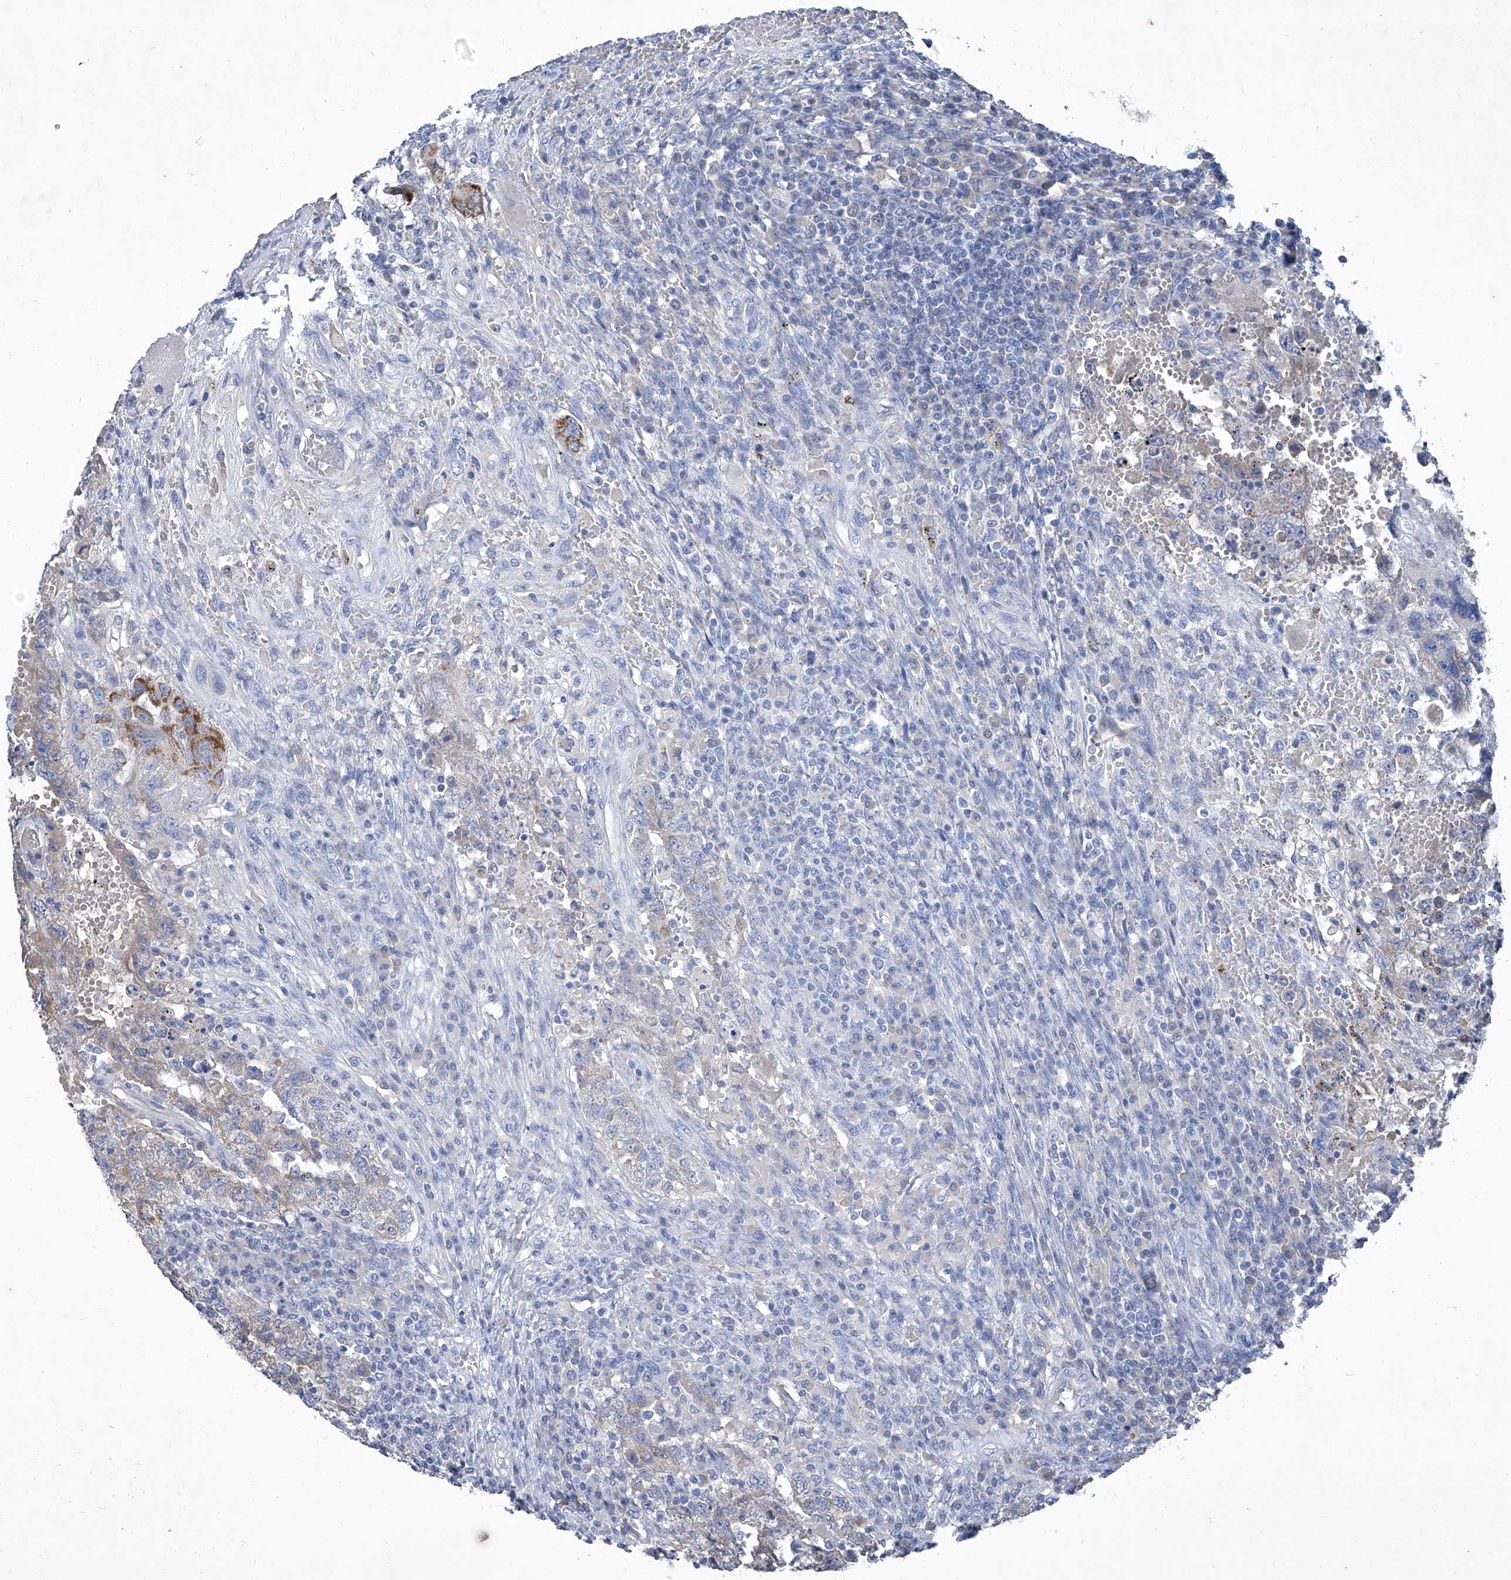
{"staining": {"intensity": "moderate", "quantity": "<25%", "location": "cytoplasmic/membranous"}, "tissue": "testis cancer", "cell_type": "Tumor cells", "image_type": "cancer", "snomed": [{"axis": "morphology", "description": "Carcinoma, Embryonal, NOS"}, {"axis": "topography", "description": "Testis"}], "caption": "Tumor cells exhibit moderate cytoplasmic/membranous staining in about <25% of cells in testis cancer (embryonal carcinoma). (Stains: DAB in brown, nuclei in blue, Microscopy: brightfield microscopy at high magnification).", "gene": "MTARC1", "patient": {"sex": "male", "age": 26}}